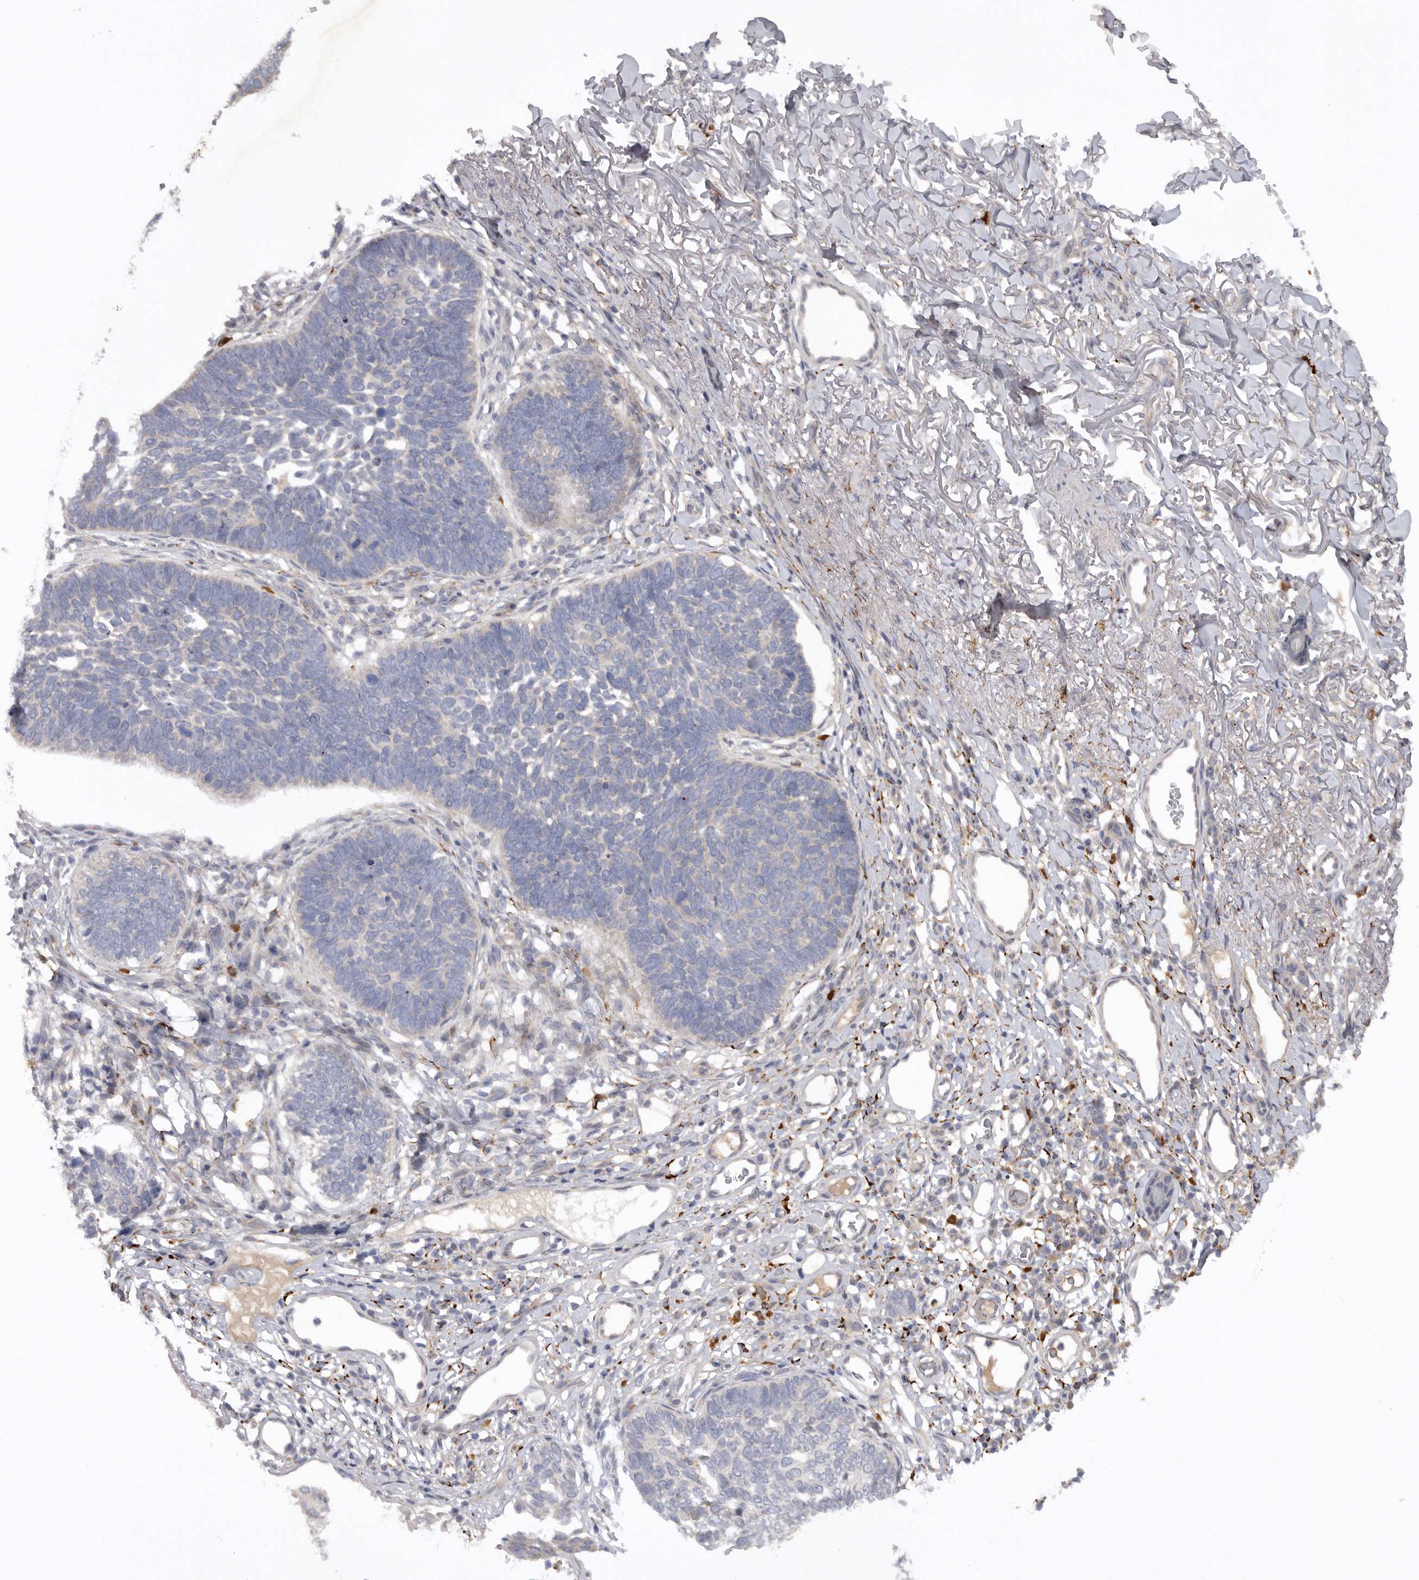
{"staining": {"intensity": "negative", "quantity": "none", "location": "none"}, "tissue": "skin cancer", "cell_type": "Tumor cells", "image_type": "cancer", "snomed": [{"axis": "morphology", "description": "Normal tissue, NOS"}, {"axis": "morphology", "description": "Basal cell carcinoma"}, {"axis": "topography", "description": "Skin"}], "caption": "The immunohistochemistry image has no significant expression in tumor cells of skin cancer (basal cell carcinoma) tissue.", "gene": "DHDDS", "patient": {"sex": "male", "age": 77}}